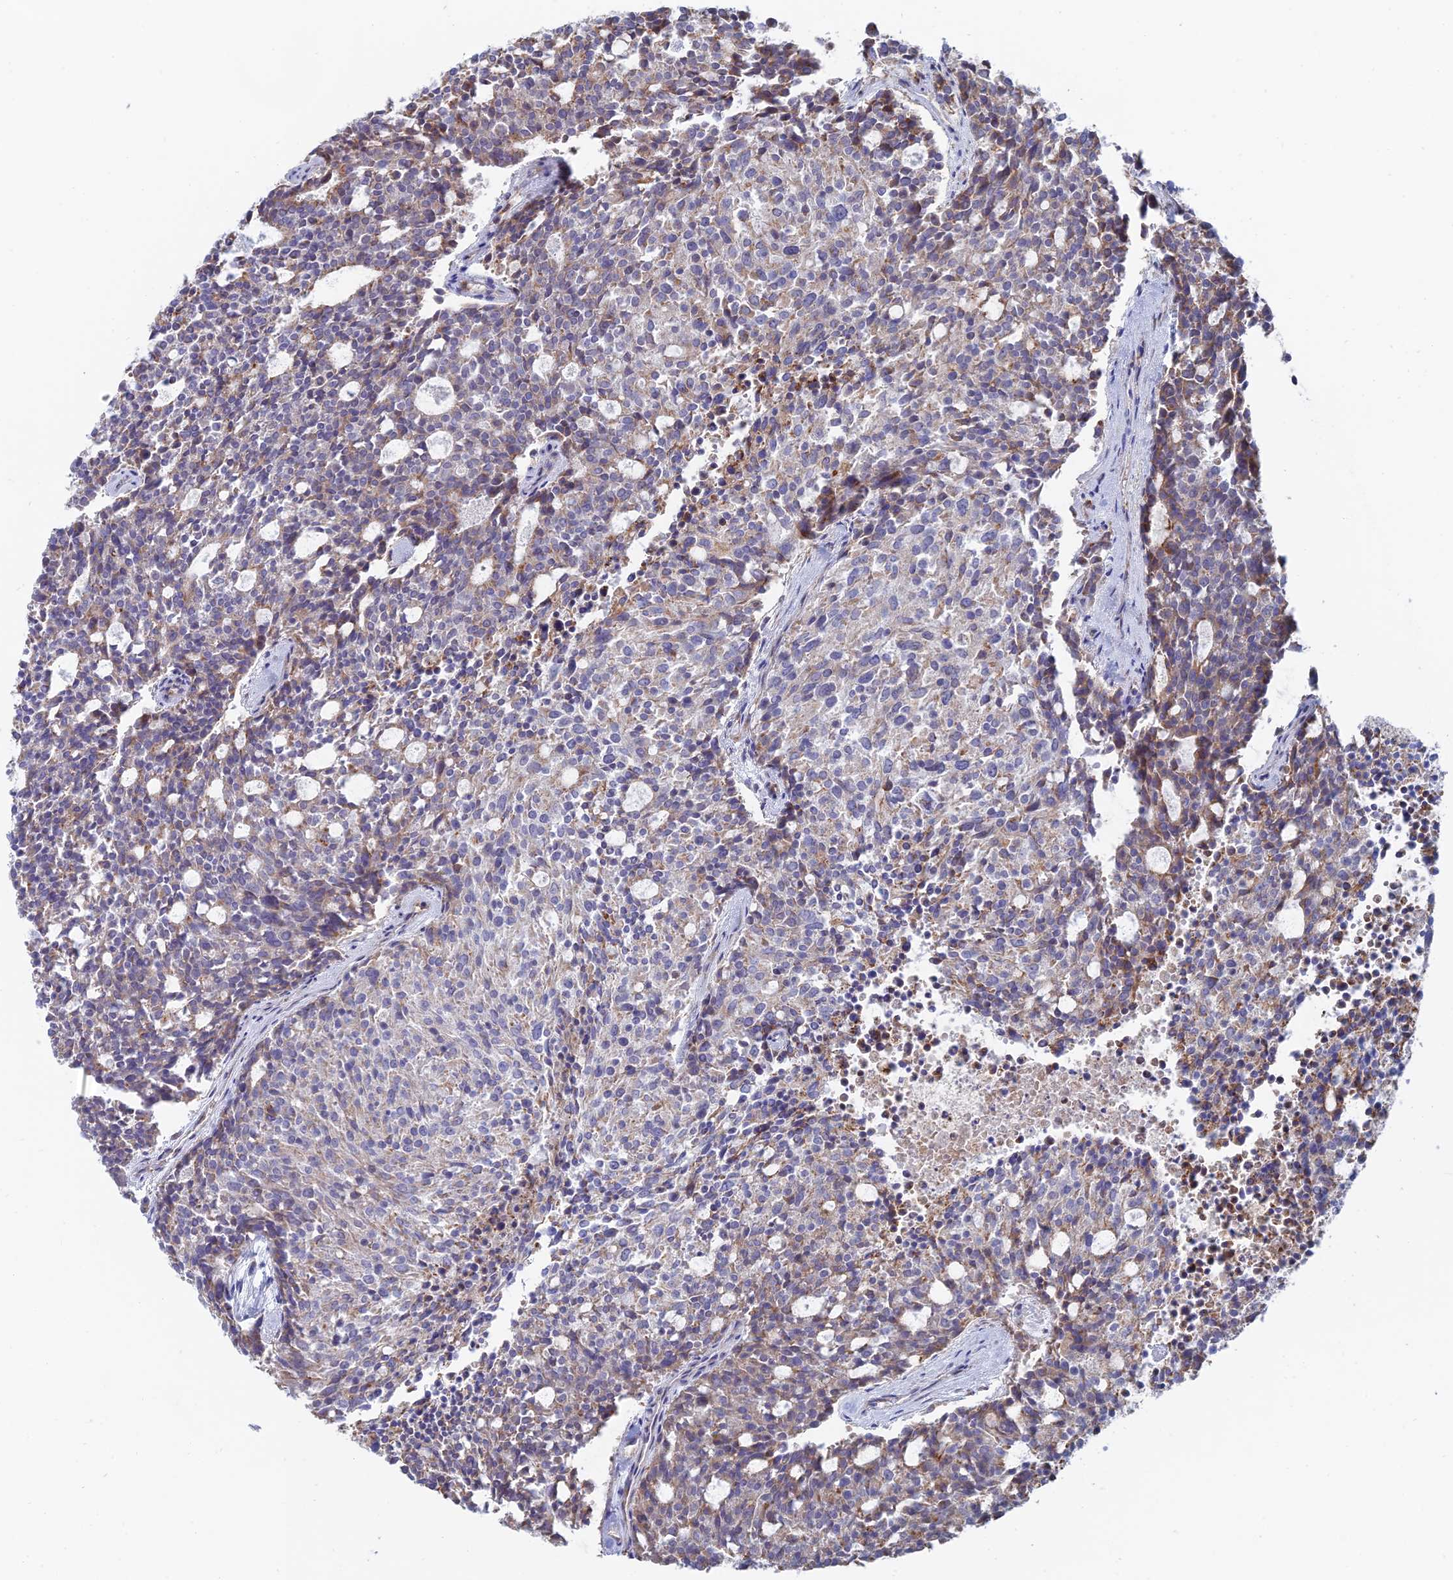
{"staining": {"intensity": "weak", "quantity": "25%-75%", "location": "cytoplasmic/membranous"}, "tissue": "carcinoid", "cell_type": "Tumor cells", "image_type": "cancer", "snomed": [{"axis": "morphology", "description": "Carcinoid, malignant, NOS"}, {"axis": "topography", "description": "Pancreas"}], "caption": "The image shows staining of carcinoid, revealing weak cytoplasmic/membranous protein expression (brown color) within tumor cells. (DAB = brown stain, brightfield microscopy at high magnification).", "gene": "HS2ST1", "patient": {"sex": "female", "age": 54}}